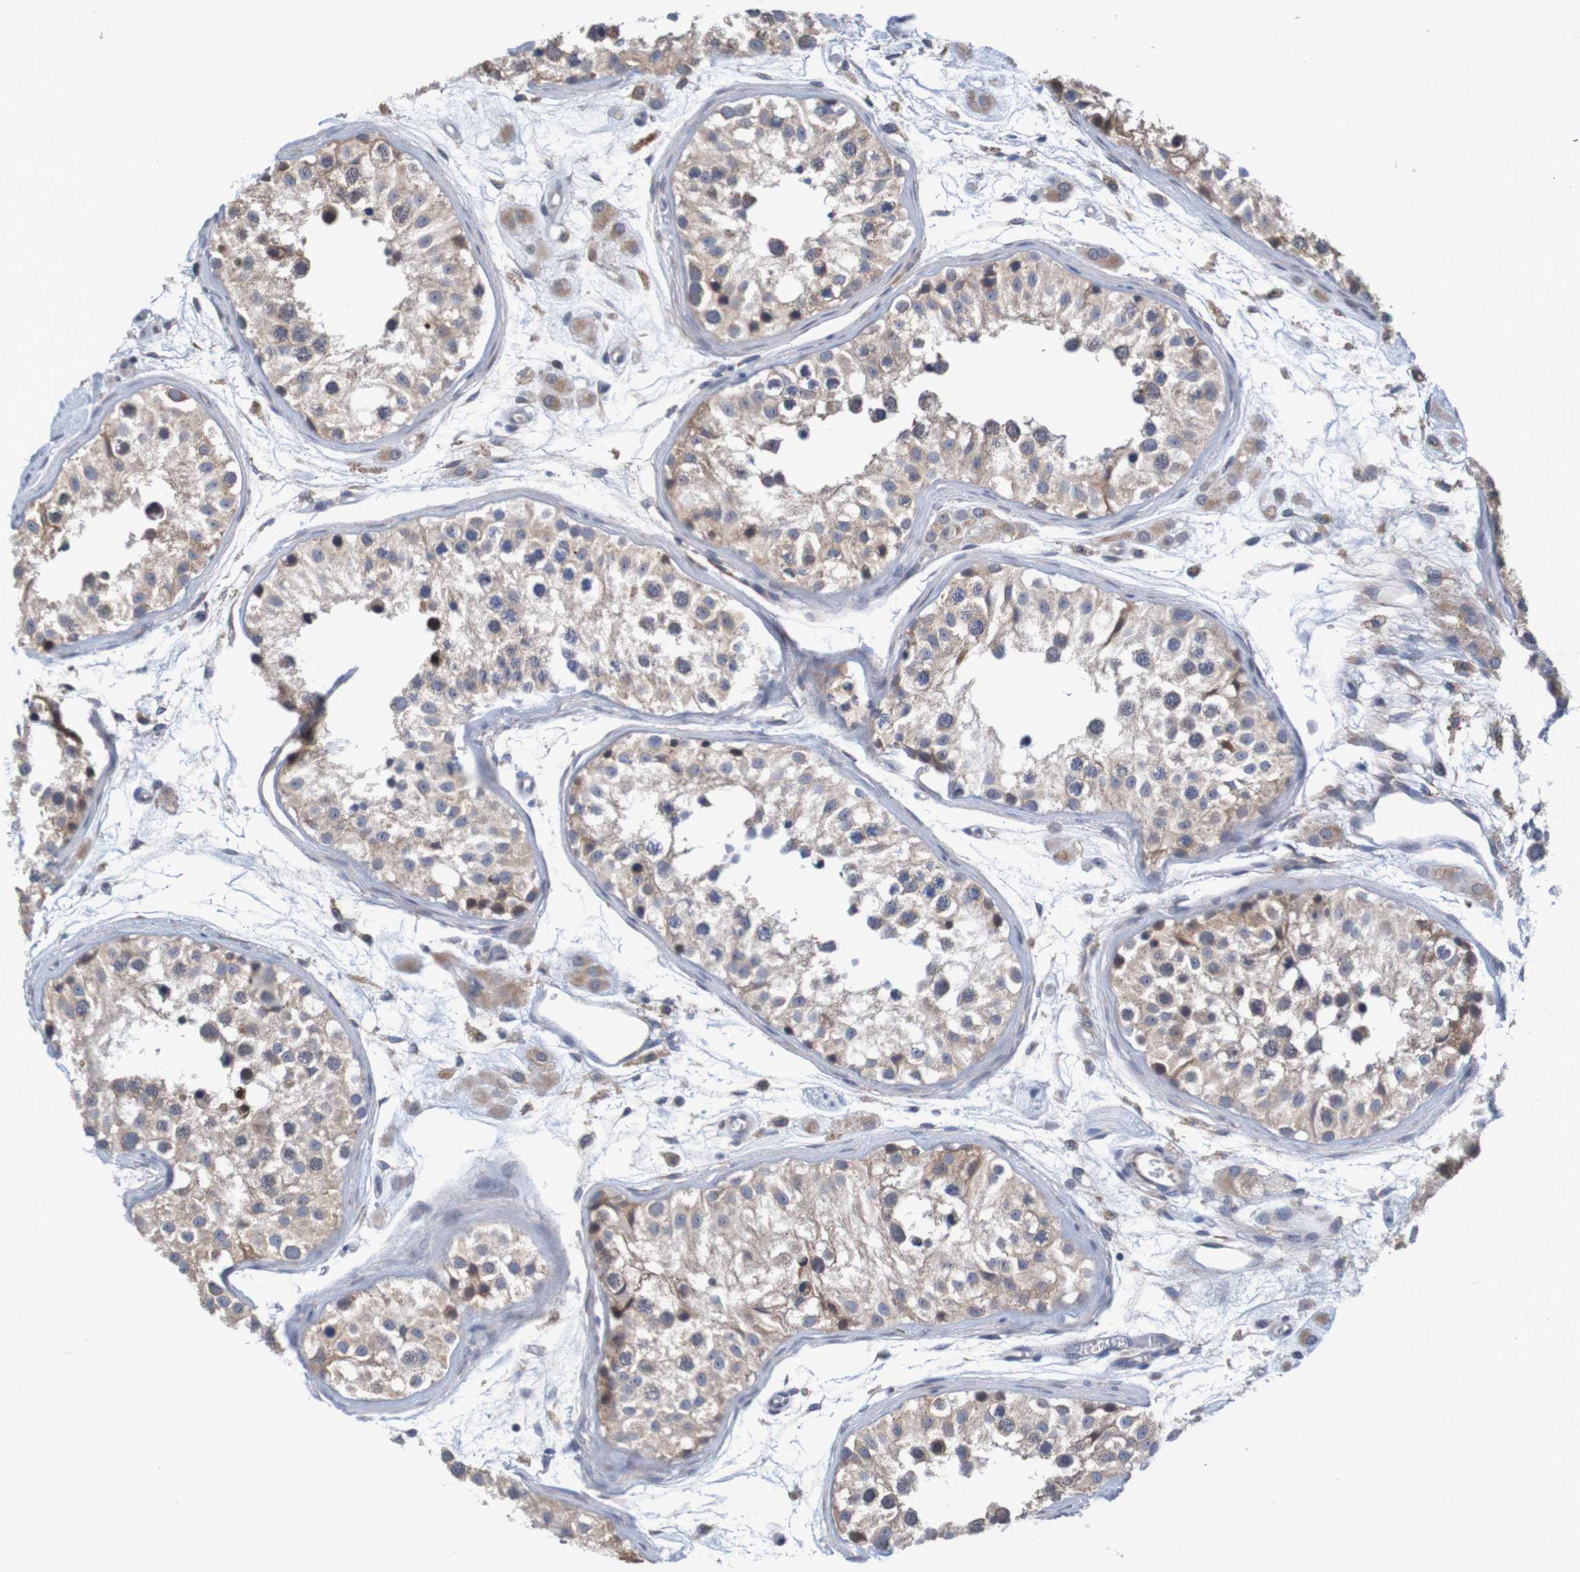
{"staining": {"intensity": "weak", "quantity": ">75%", "location": "cytoplasmic/membranous"}, "tissue": "testis", "cell_type": "Cells in seminiferous ducts", "image_type": "normal", "snomed": [{"axis": "morphology", "description": "Normal tissue, NOS"}, {"axis": "morphology", "description": "Adenocarcinoma, metastatic, NOS"}, {"axis": "topography", "description": "Testis"}], "caption": "Immunohistochemistry (IHC) (DAB) staining of unremarkable testis displays weak cytoplasmic/membranous protein expression in approximately >75% of cells in seminiferous ducts.", "gene": "CLDN18", "patient": {"sex": "male", "age": 26}}